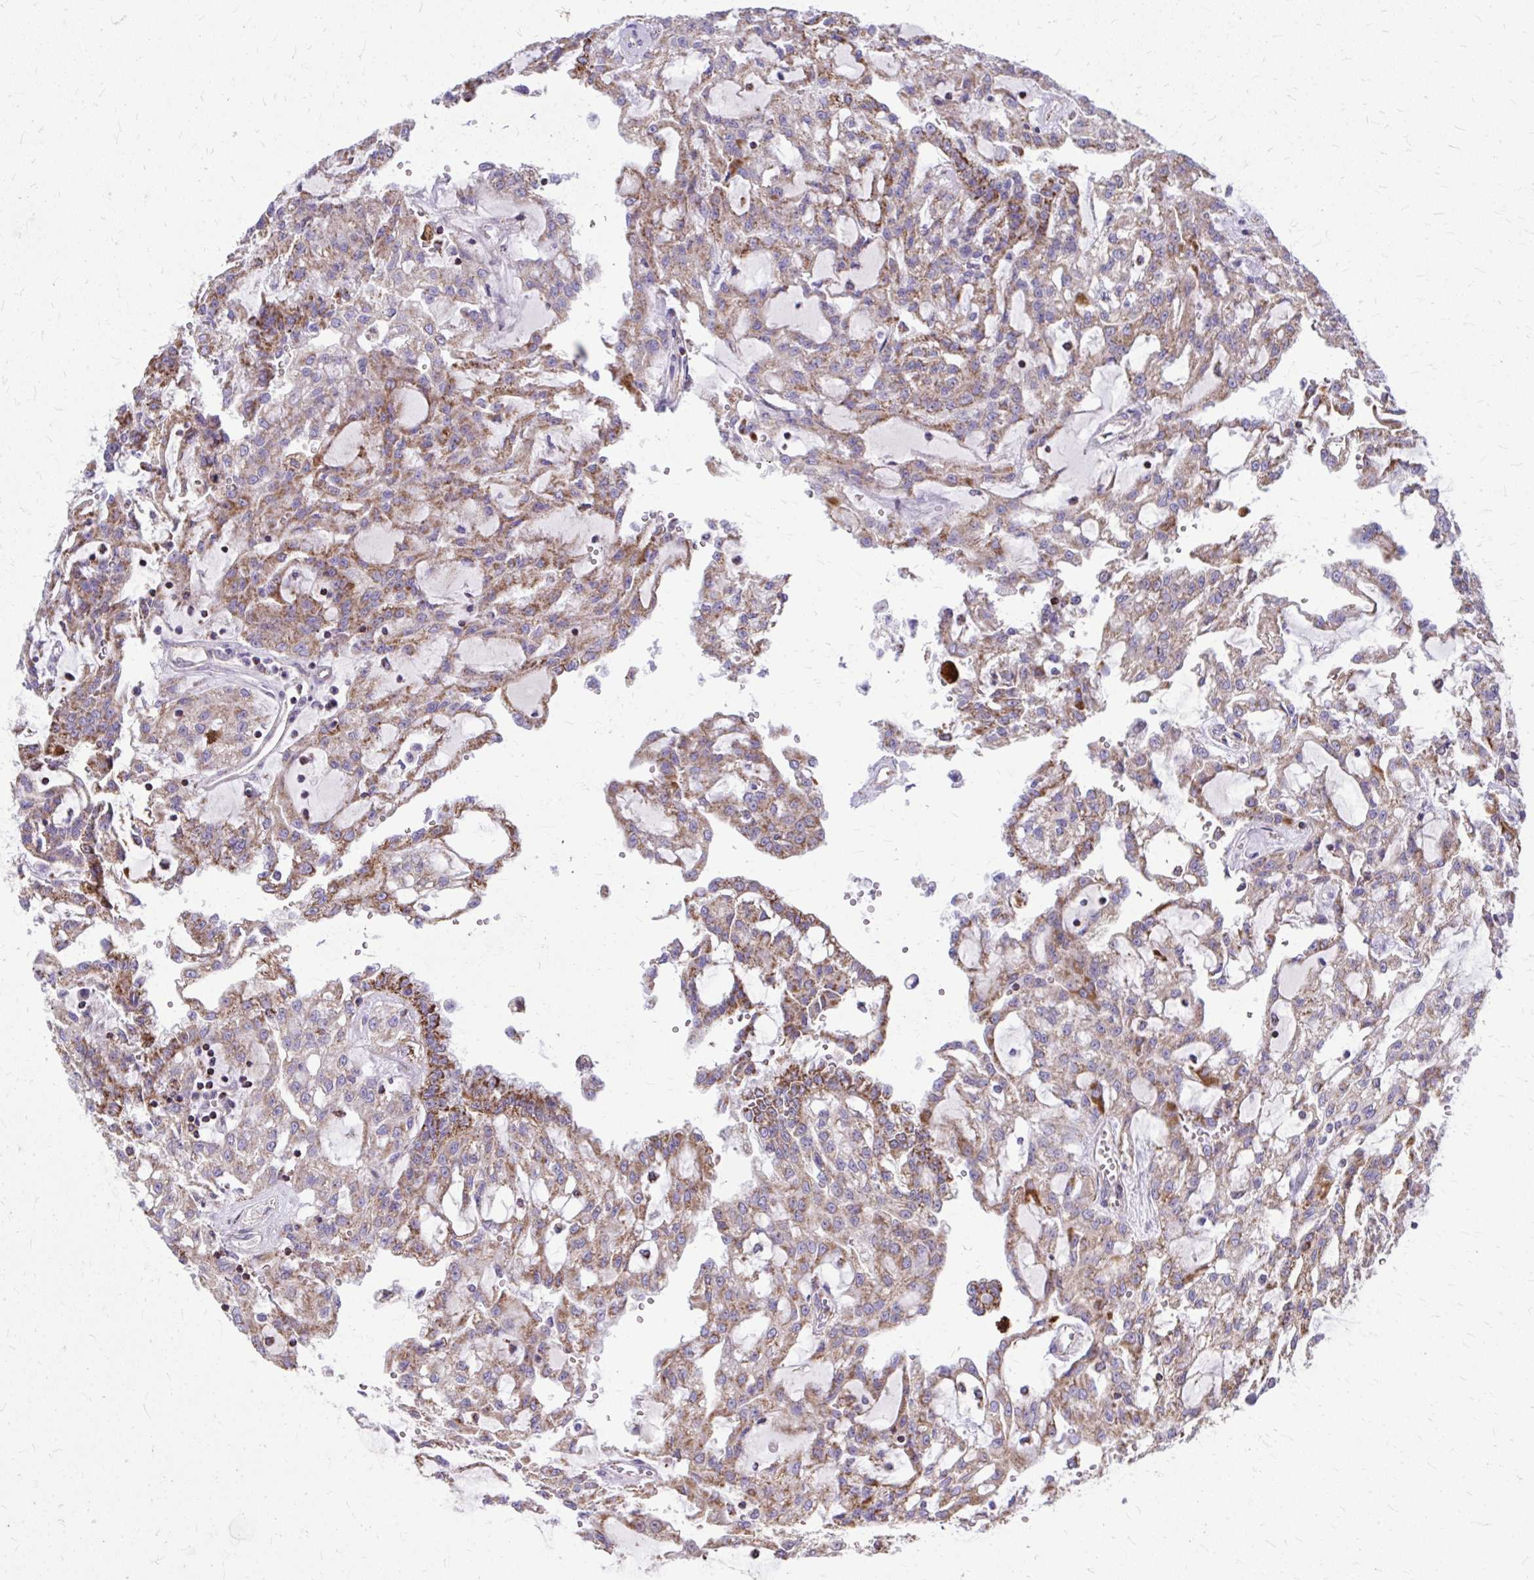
{"staining": {"intensity": "moderate", "quantity": ">75%", "location": "cytoplasmic/membranous"}, "tissue": "renal cancer", "cell_type": "Tumor cells", "image_type": "cancer", "snomed": [{"axis": "morphology", "description": "Adenocarcinoma, NOS"}, {"axis": "topography", "description": "Kidney"}], "caption": "This image exhibits immunohistochemistry staining of human renal cancer, with medium moderate cytoplasmic/membranous expression in approximately >75% of tumor cells.", "gene": "ZNF362", "patient": {"sex": "male", "age": 63}}